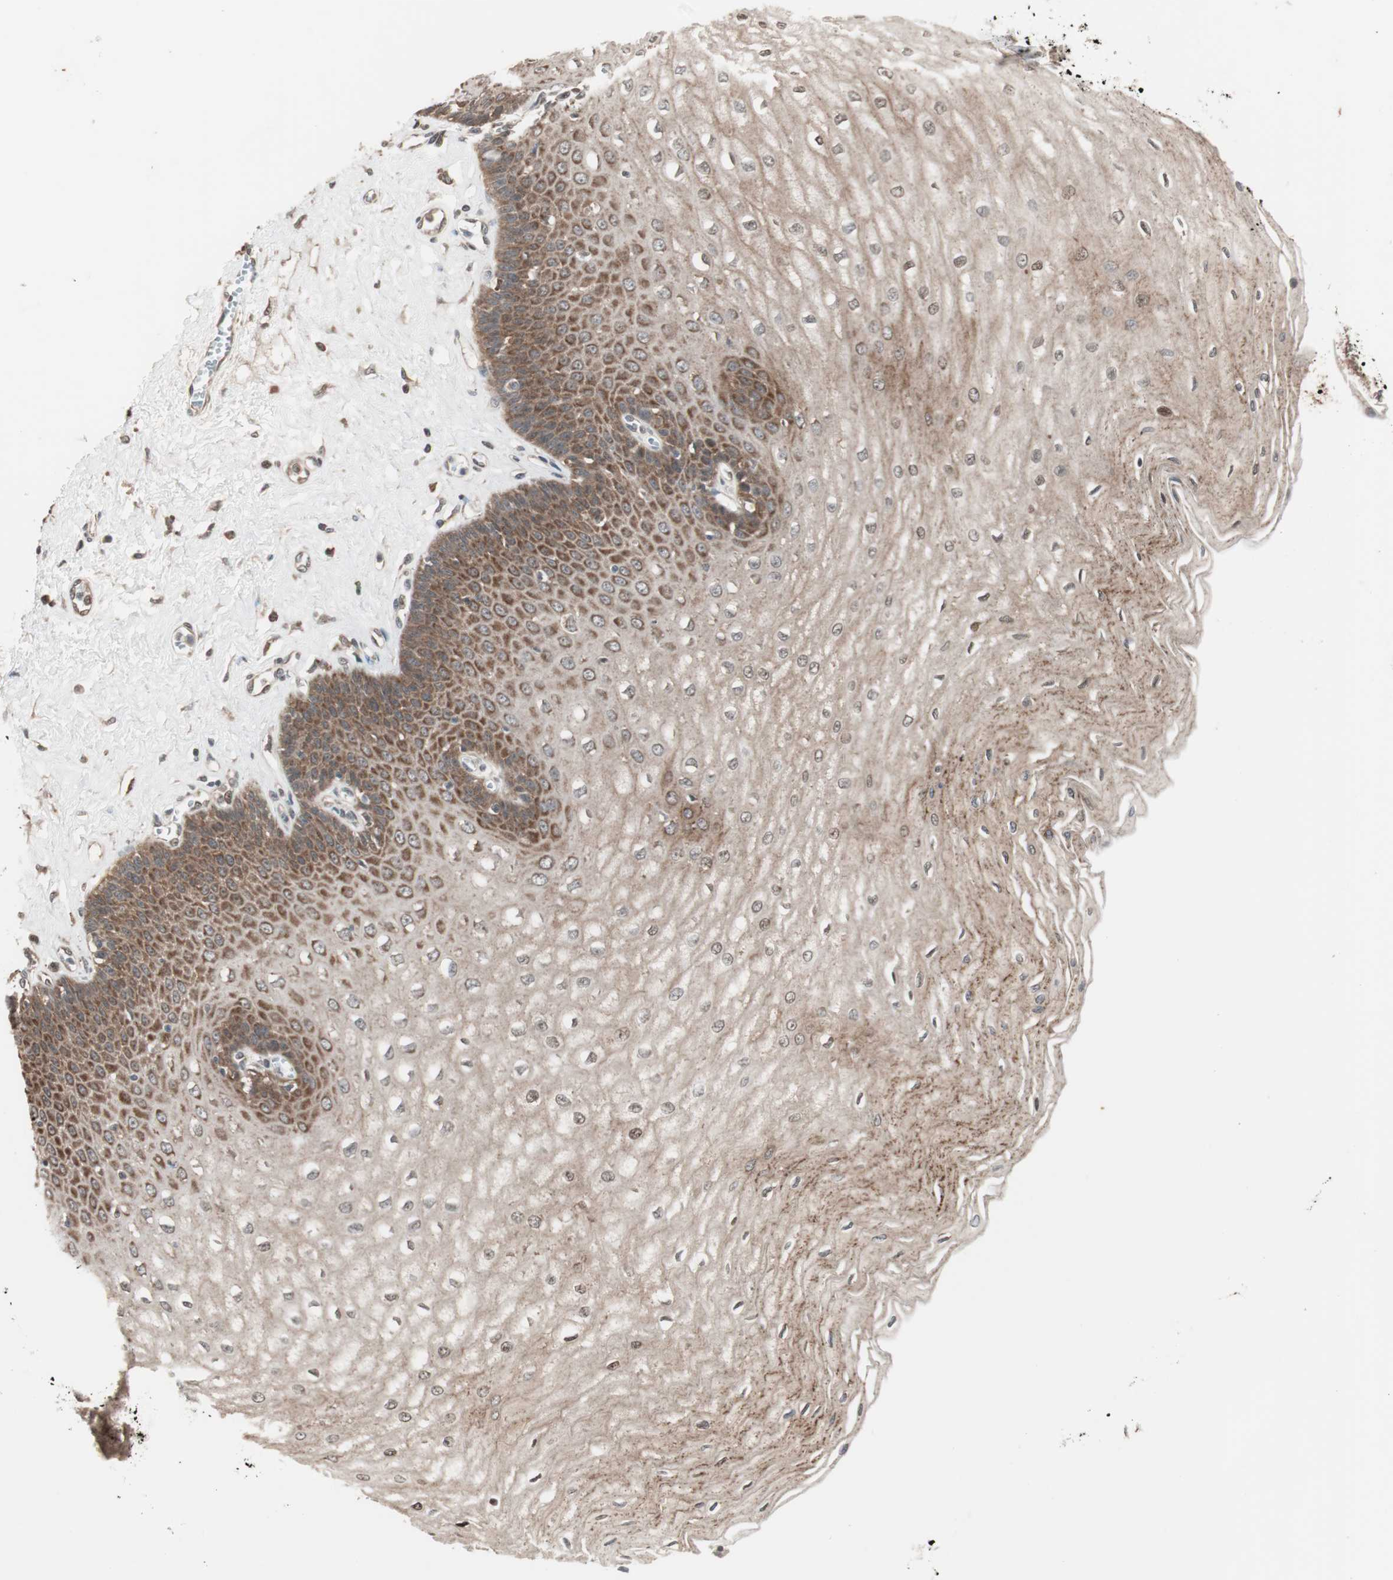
{"staining": {"intensity": "moderate", "quantity": ">75%", "location": "cytoplasmic/membranous"}, "tissue": "esophagus", "cell_type": "Squamous epithelial cells", "image_type": "normal", "snomed": [{"axis": "morphology", "description": "Normal tissue, NOS"}, {"axis": "morphology", "description": "Squamous cell carcinoma, NOS"}, {"axis": "topography", "description": "Esophagus"}], "caption": "Protein staining of normal esophagus demonstrates moderate cytoplasmic/membranous staining in about >75% of squamous epithelial cells. (DAB IHC, brown staining for protein, blue staining for nuclei).", "gene": "FBXO5", "patient": {"sex": "male", "age": 65}}